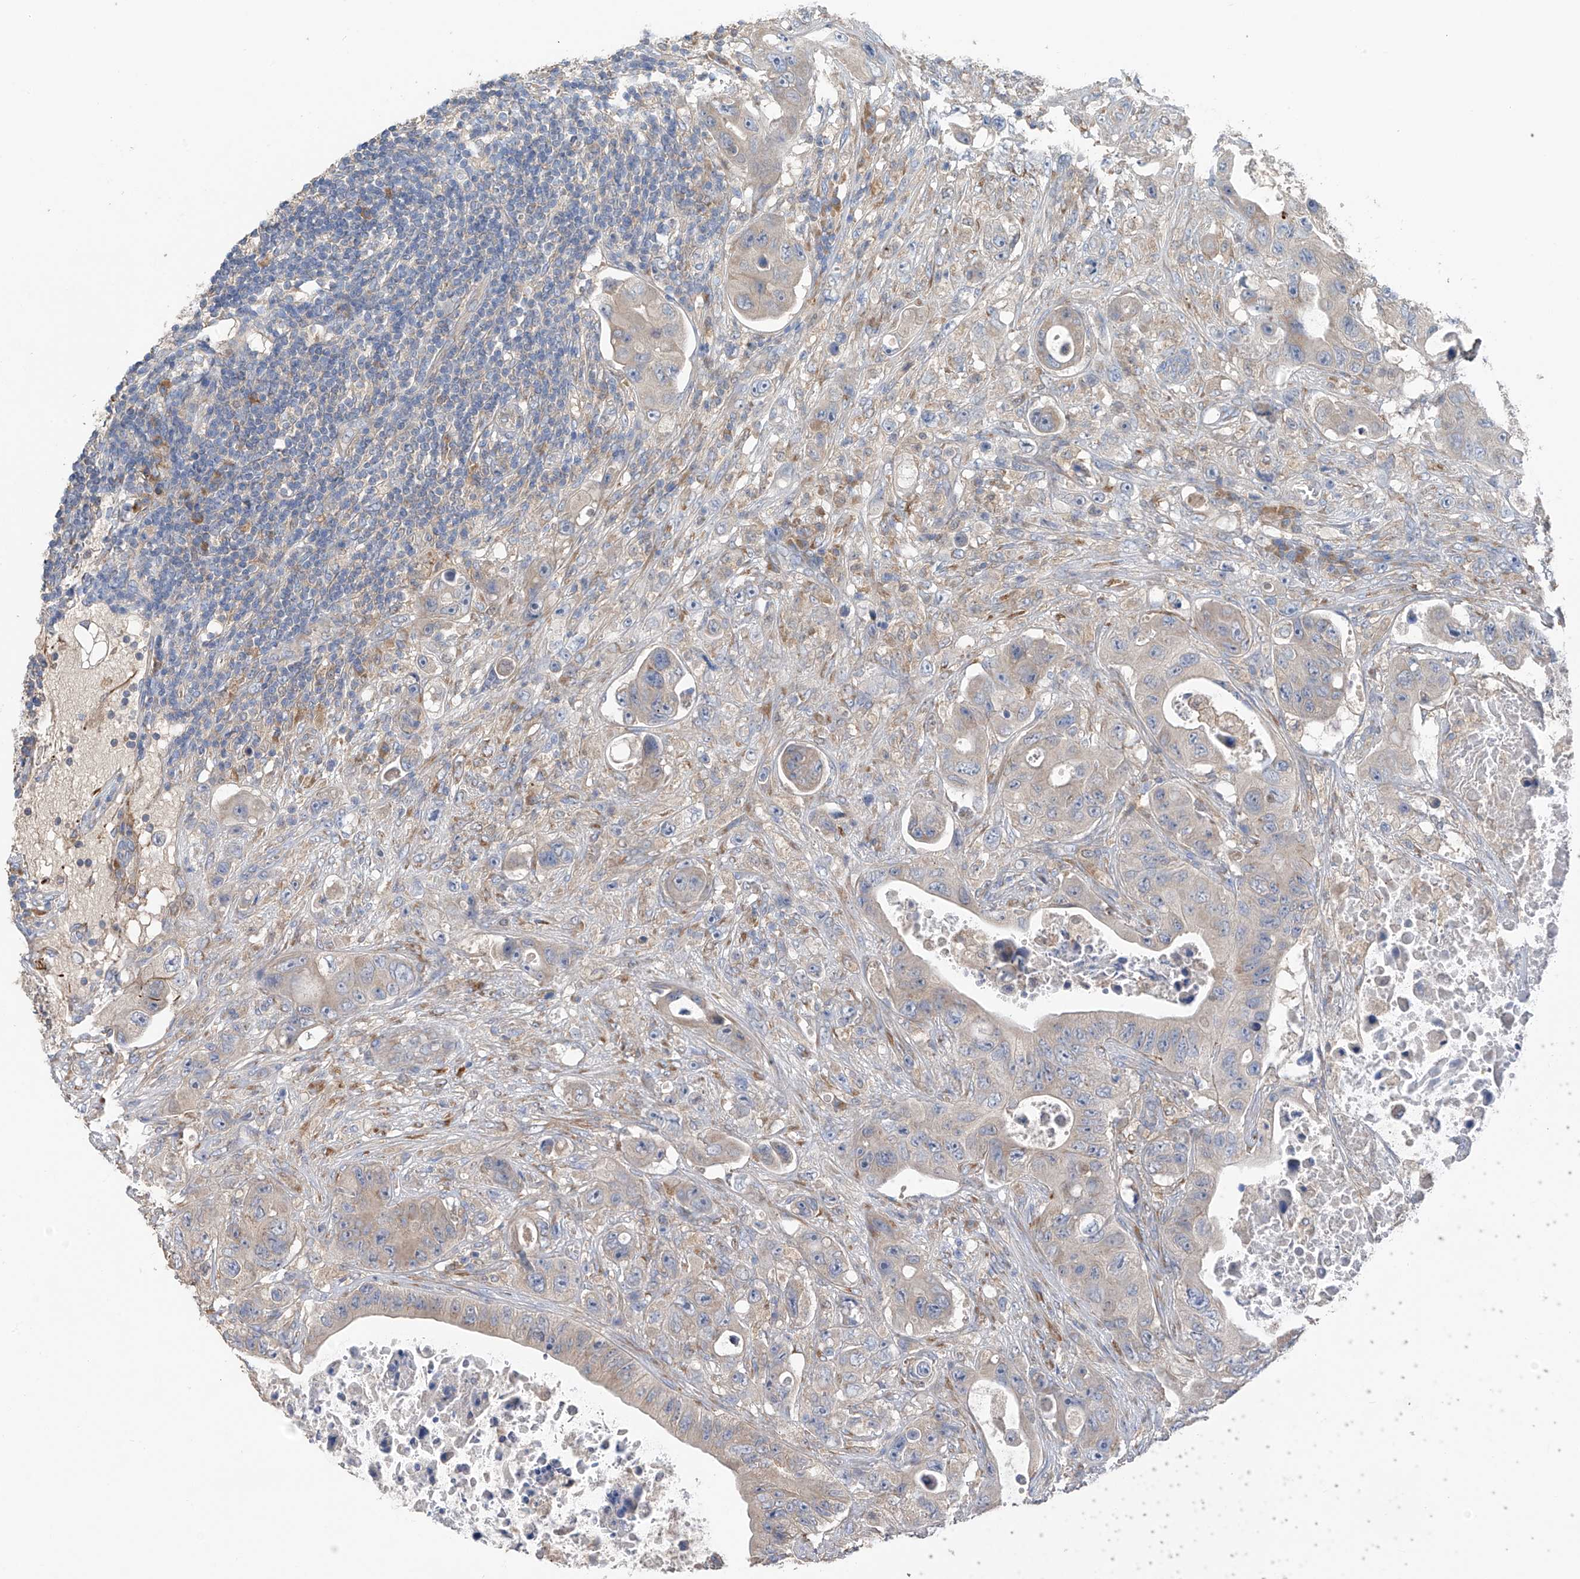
{"staining": {"intensity": "weak", "quantity": "<25%", "location": "cytoplasmic/membranous"}, "tissue": "colorectal cancer", "cell_type": "Tumor cells", "image_type": "cancer", "snomed": [{"axis": "morphology", "description": "Adenocarcinoma, NOS"}, {"axis": "topography", "description": "Colon"}], "caption": "DAB immunohistochemical staining of colorectal adenocarcinoma exhibits no significant staining in tumor cells.", "gene": "GALNTL6", "patient": {"sex": "female", "age": 46}}